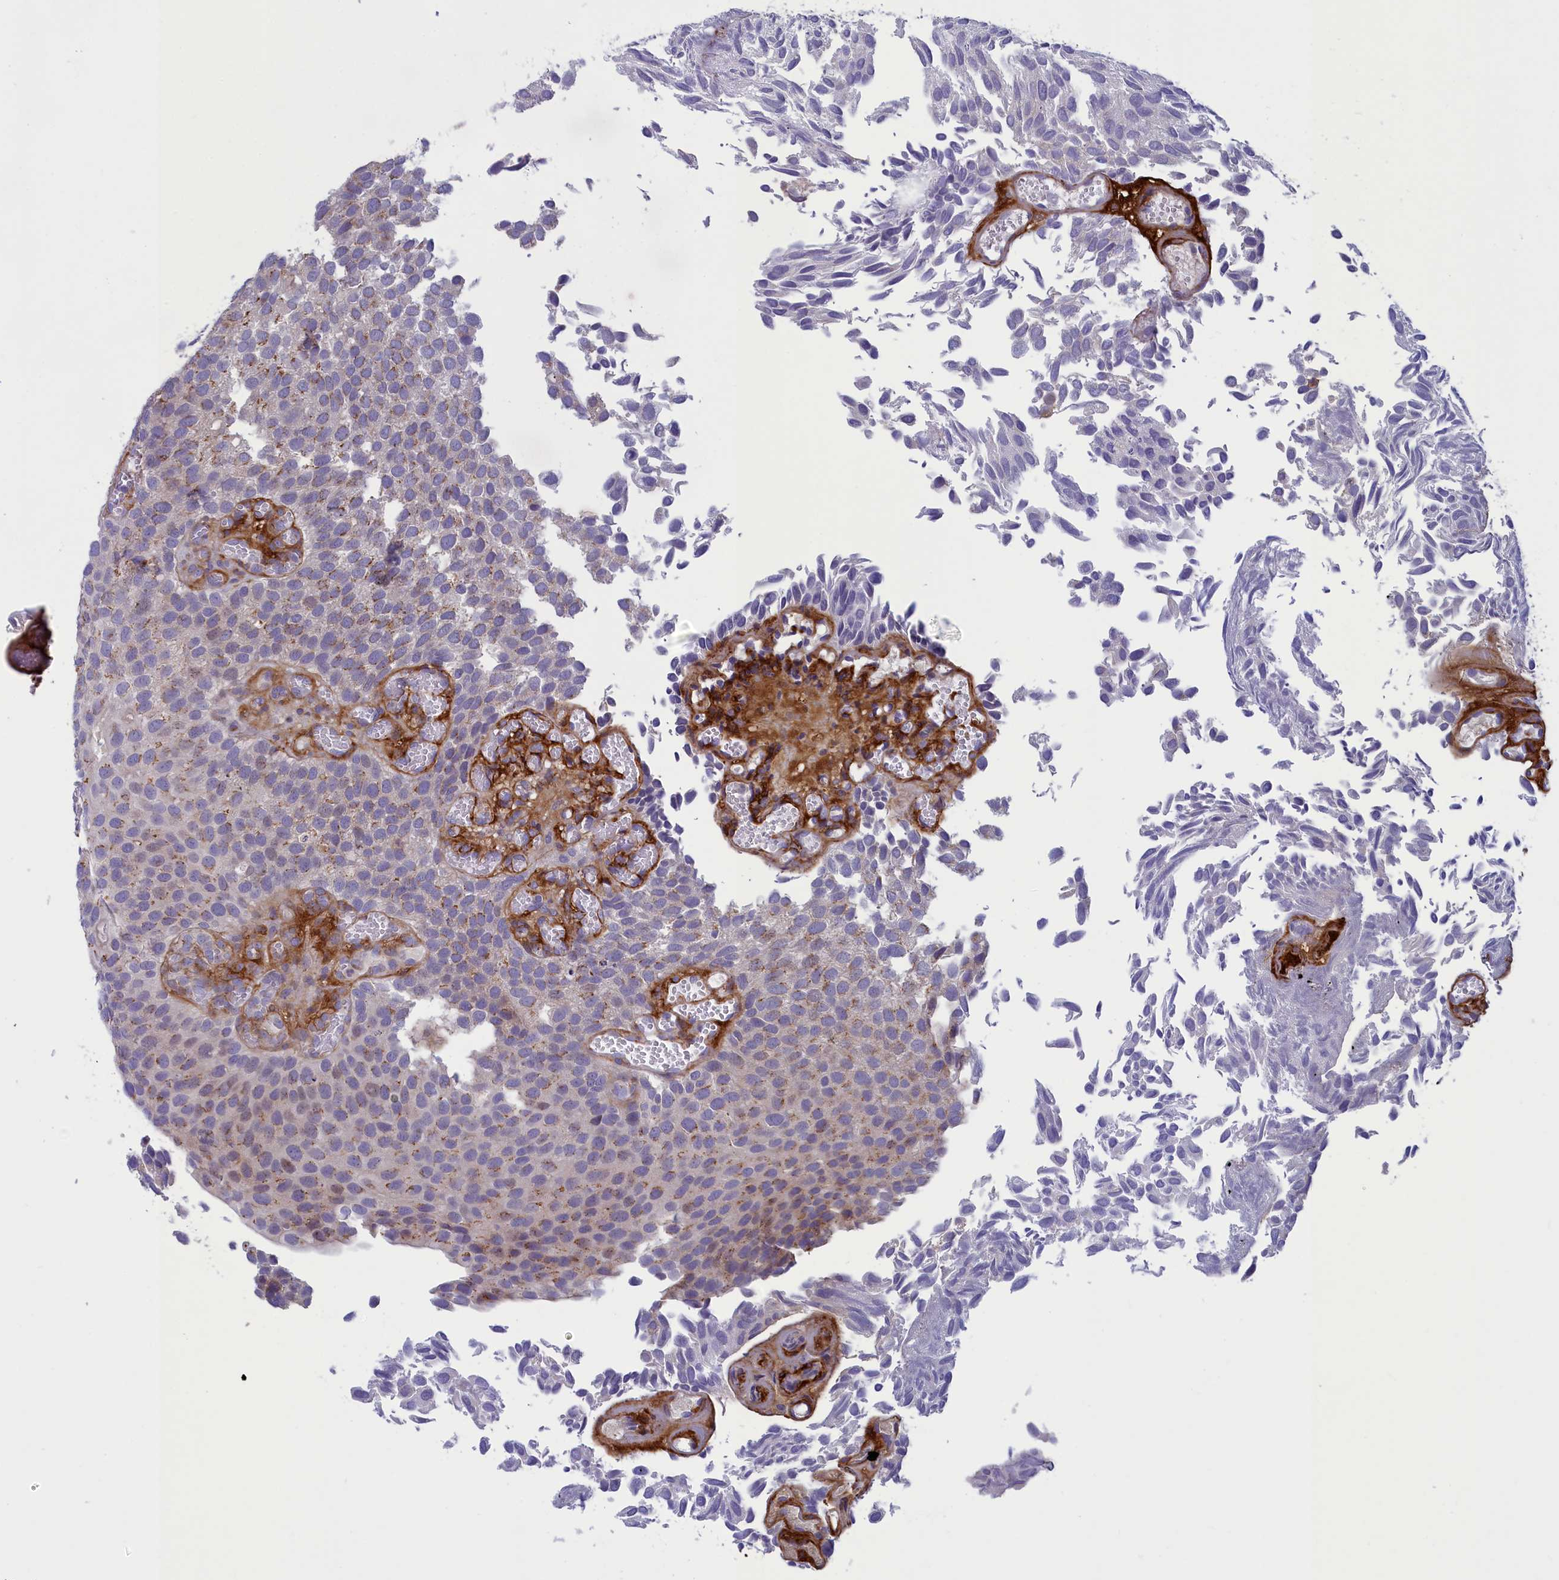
{"staining": {"intensity": "moderate", "quantity": "25%-75%", "location": "cytoplasmic/membranous"}, "tissue": "urothelial cancer", "cell_type": "Tumor cells", "image_type": "cancer", "snomed": [{"axis": "morphology", "description": "Urothelial carcinoma, Low grade"}, {"axis": "topography", "description": "Urinary bladder"}], "caption": "Urothelial carcinoma (low-grade) tissue exhibits moderate cytoplasmic/membranous expression in approximately 25%-75% of tumor cells, visualized by immunohistochemistry. (DAB = brown stain, brightfield microscopy at high magnification).", "gene": "LOXL1", "patient": {"sex": "male", "age": 89}}